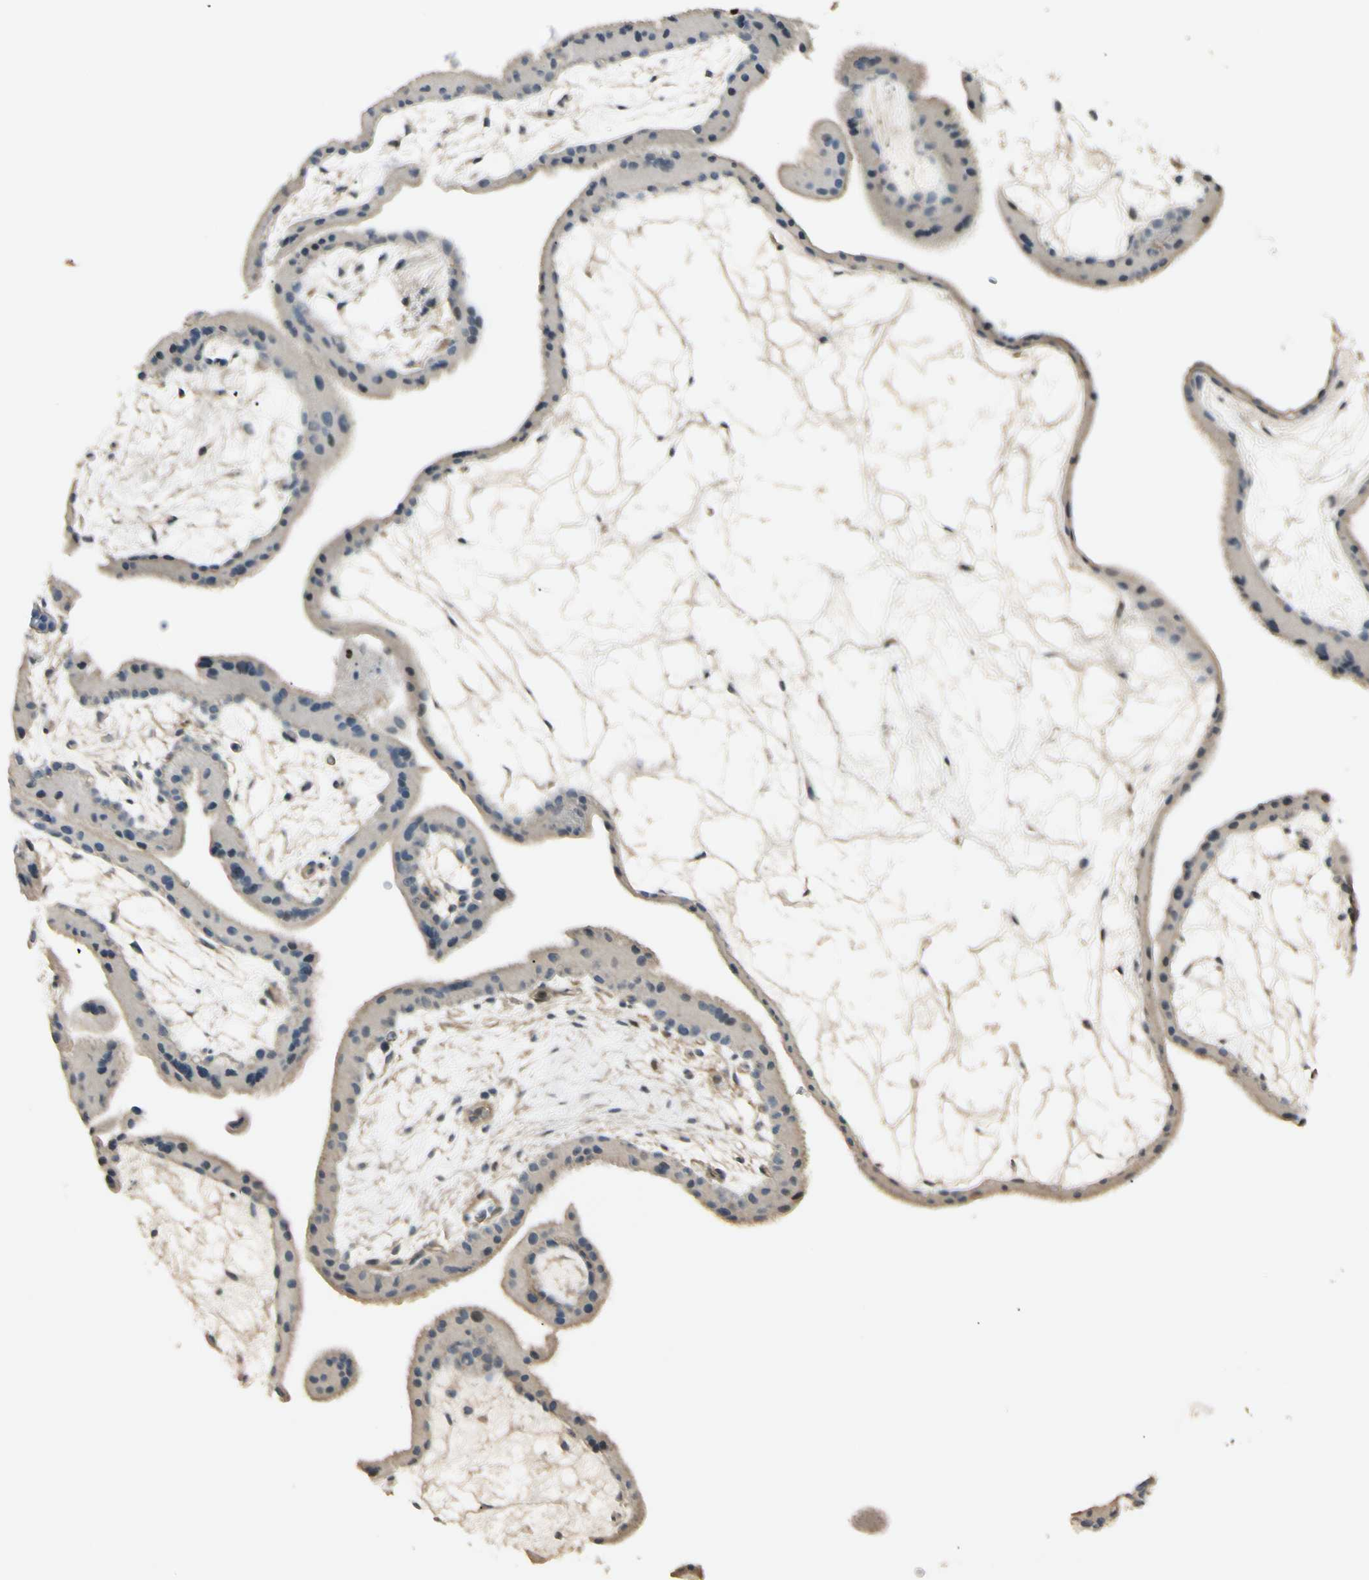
{"staining": {"intensity": "moderate", "quantity": ">75%", "location": "cytoplasmic/membranous"}, "tissue": "placenta", "cell_type": "Decidual cells", "image_type": "normal", "snomed": [{"axis": "morphology", "description": "Normal tissue, NOS"}, {"axis": "topography", "description": "Placenta"}], "caption": "DAB (3,3'-diaminobenzidine) immunohistochemical staining of benign human placenta displays moderate cytoplasmic/membranous protein staining in about >75% of decidual cells. The staining is performed using DAB brown chromogen to label protein expression. The nuclei are counter-stained blue using hematoxylin.", "gene": "NFYA", "patient": {"sex": "female", "age": 19}}